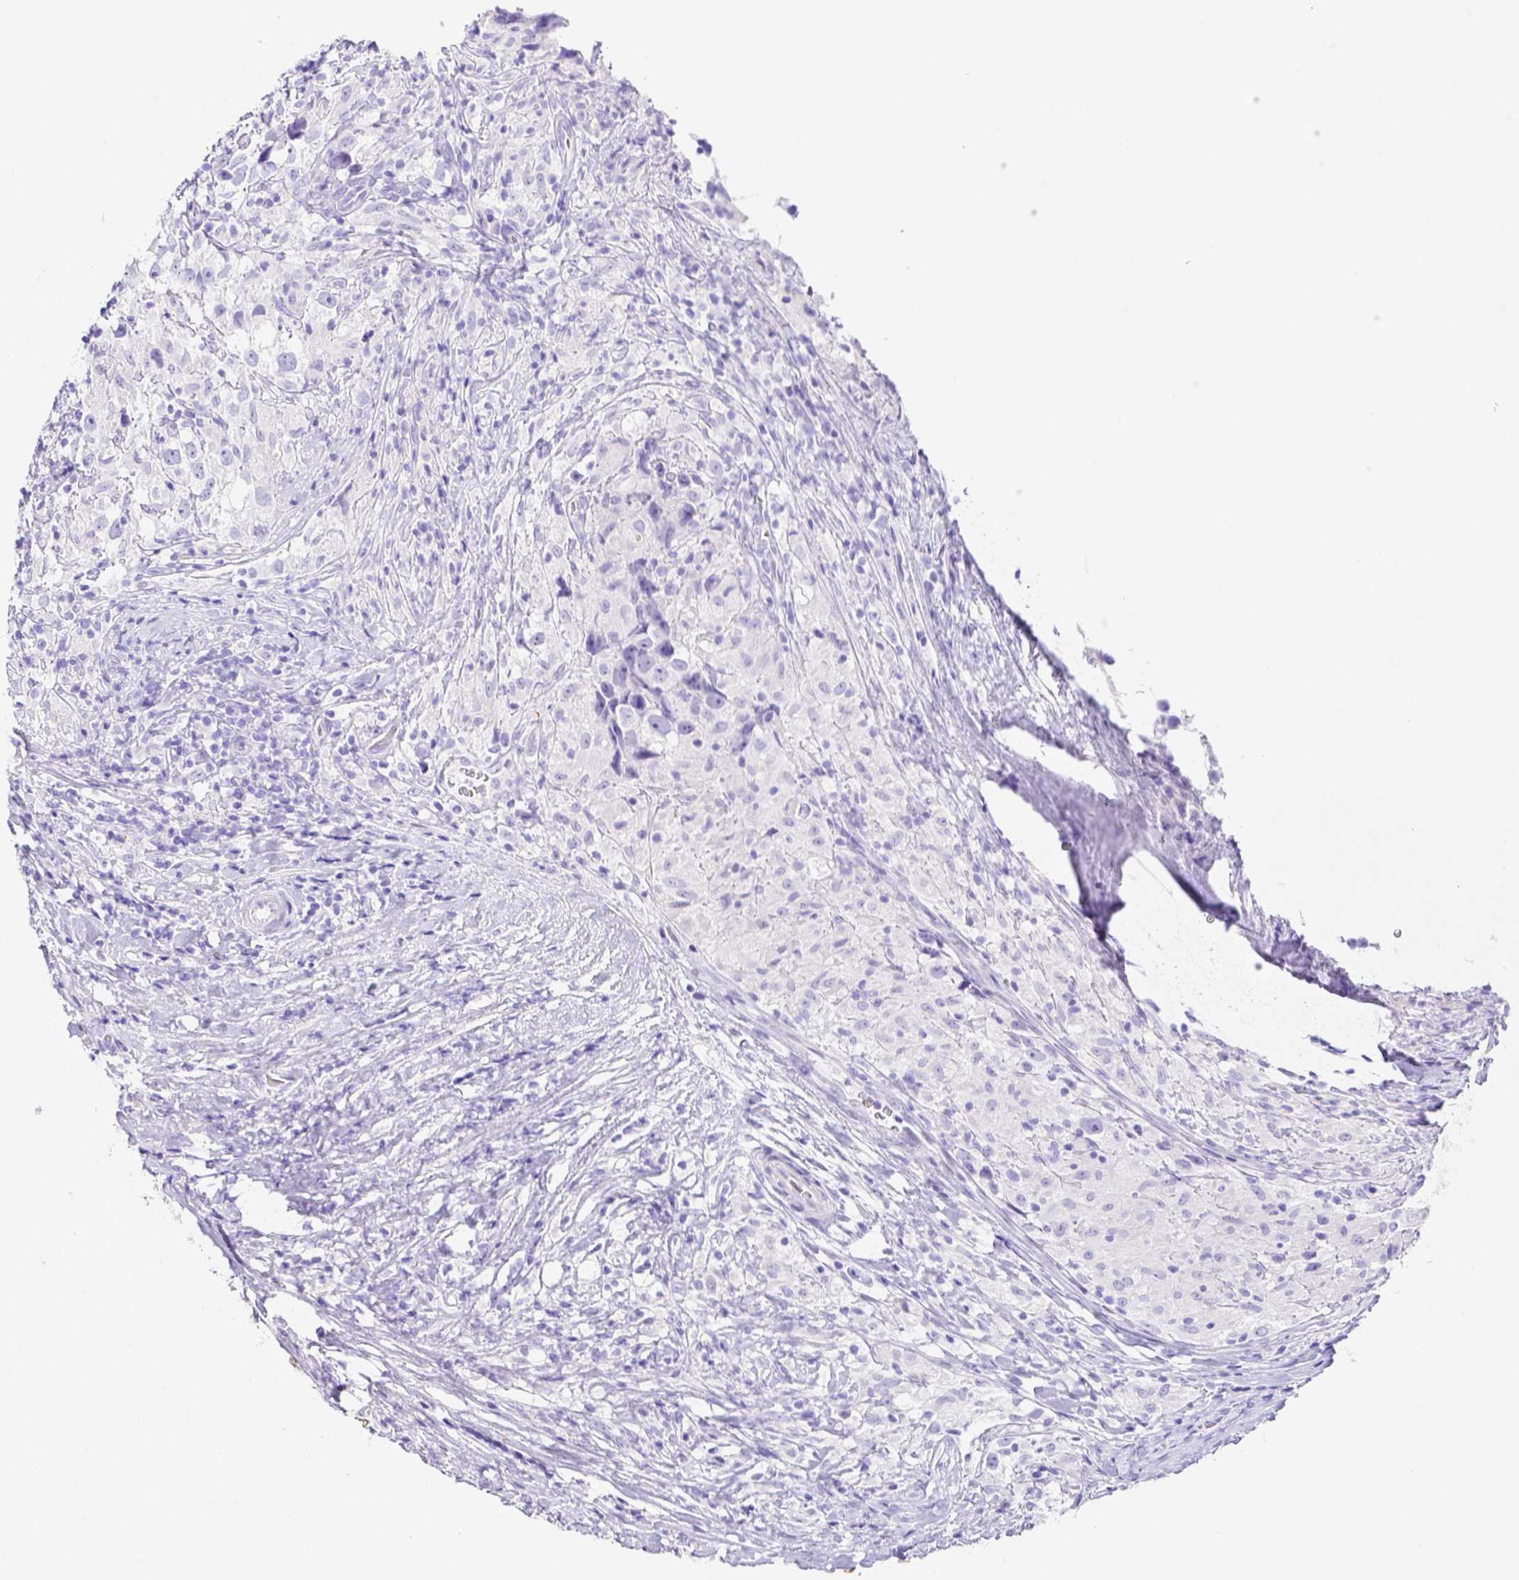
{"staining": {"intensity": "negative", "quantity": "none", "location": "none"}, "tissue": "testis cancer", "cell_type": "Tumor cells", "image_type": "cancer", "snomed": [{"axis": "morphology", "description": "Seminoma, NOS"}, {"axis": "topography", "description": "Testis"}], "caption": "The immunohistochemistry histopathology image has no significant staining in tumor cells of seminoma (testis) tissue.", "gene": "ARHGAP36", "patient": {"sex": "male", "age": 46}}